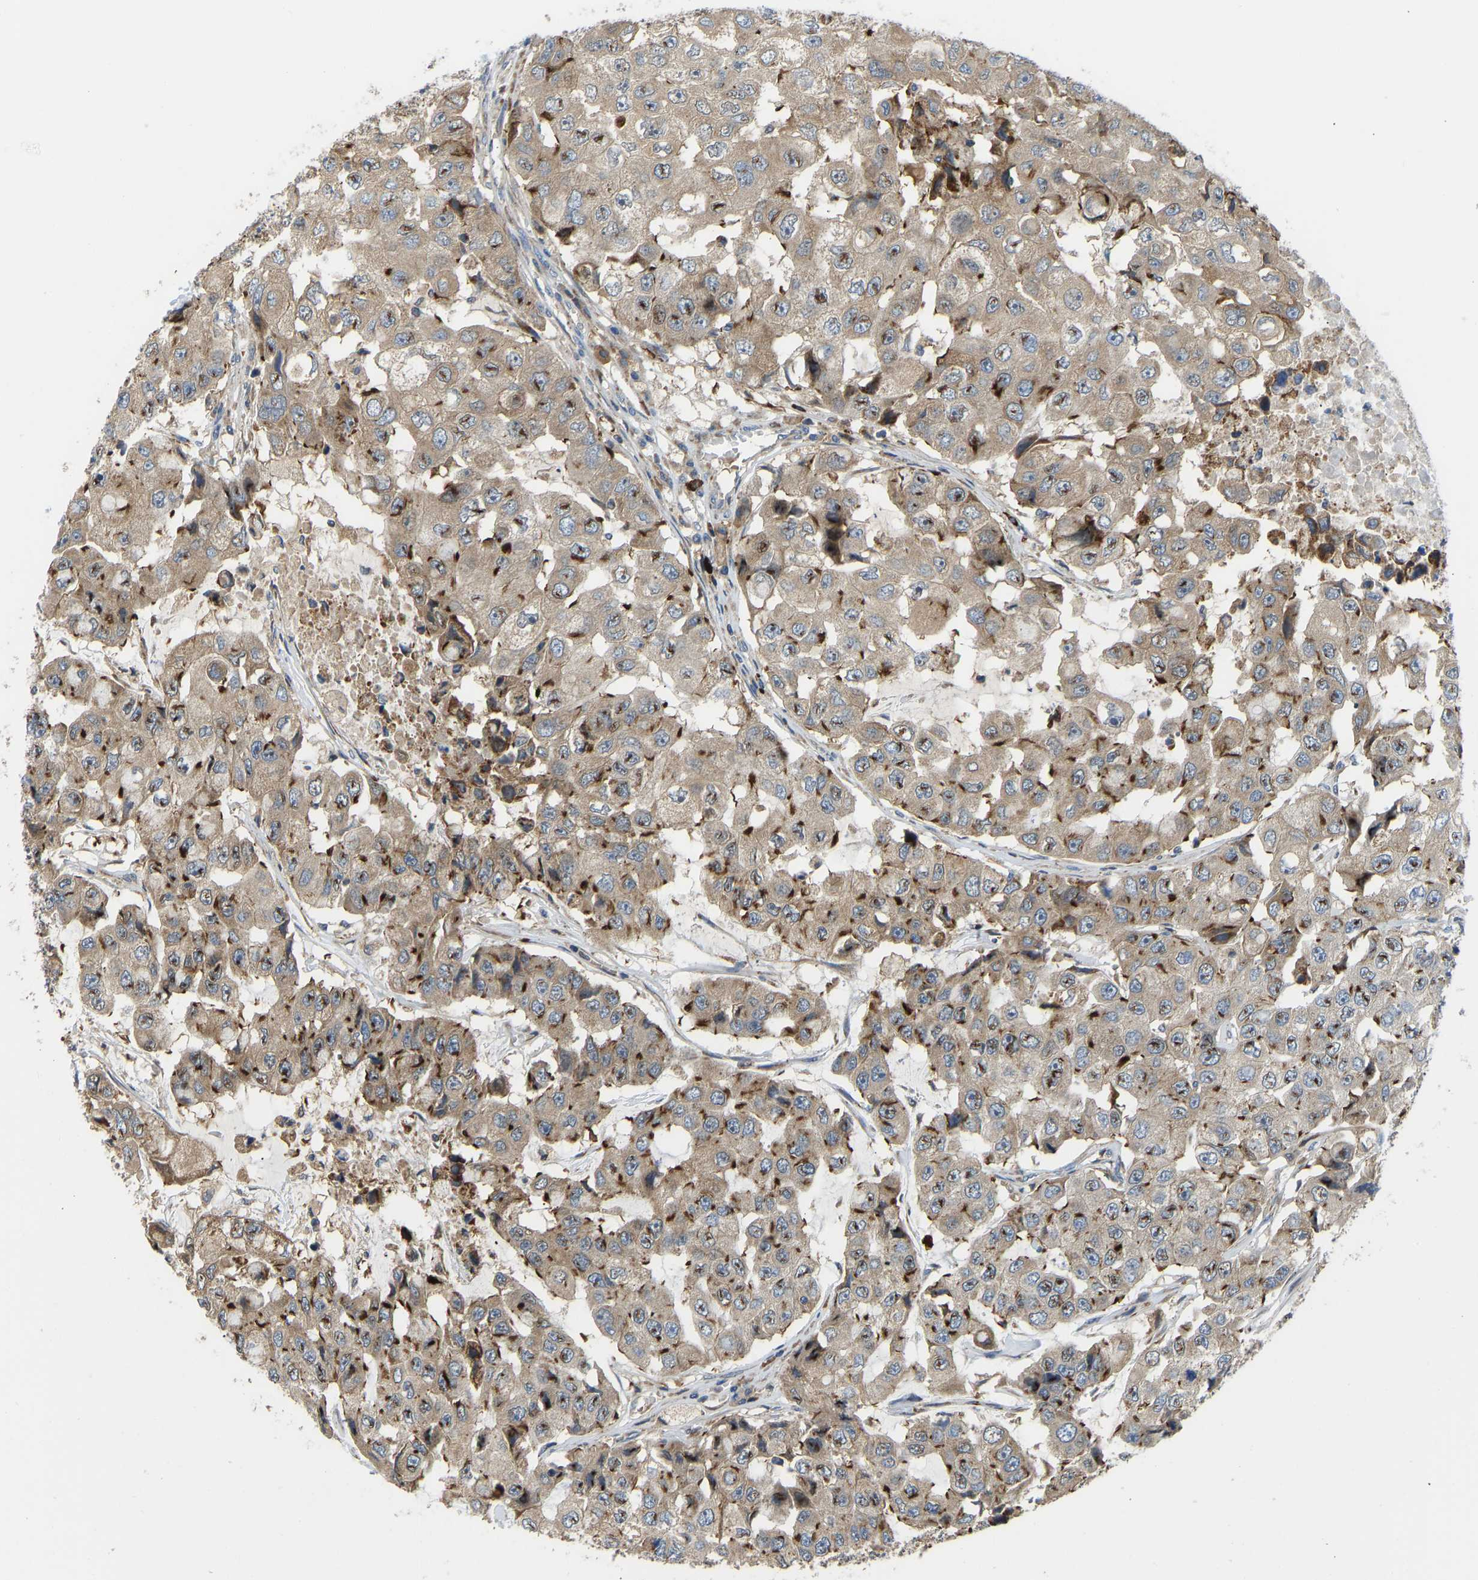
{"staining": {"intensity": "moderate", "quantity": ">75%", "location": "cytoplasmic/membranous"}, "tissue": "breast cancer", "cell_type": "Tumor cells", "image_type": "cancer", "snomed": [{"axis": "morphology", "description": "Duct carcinoma"}, {"axis": "topography", "description": "Breast"}], "caption": "This image displays IHC staining of human breast cancer, with medium moderate cytoplasmic/membranous expression in about >75% of tumor cells.", "gene": "RBP1", "patient": {"sex": "female", "age": 27}}